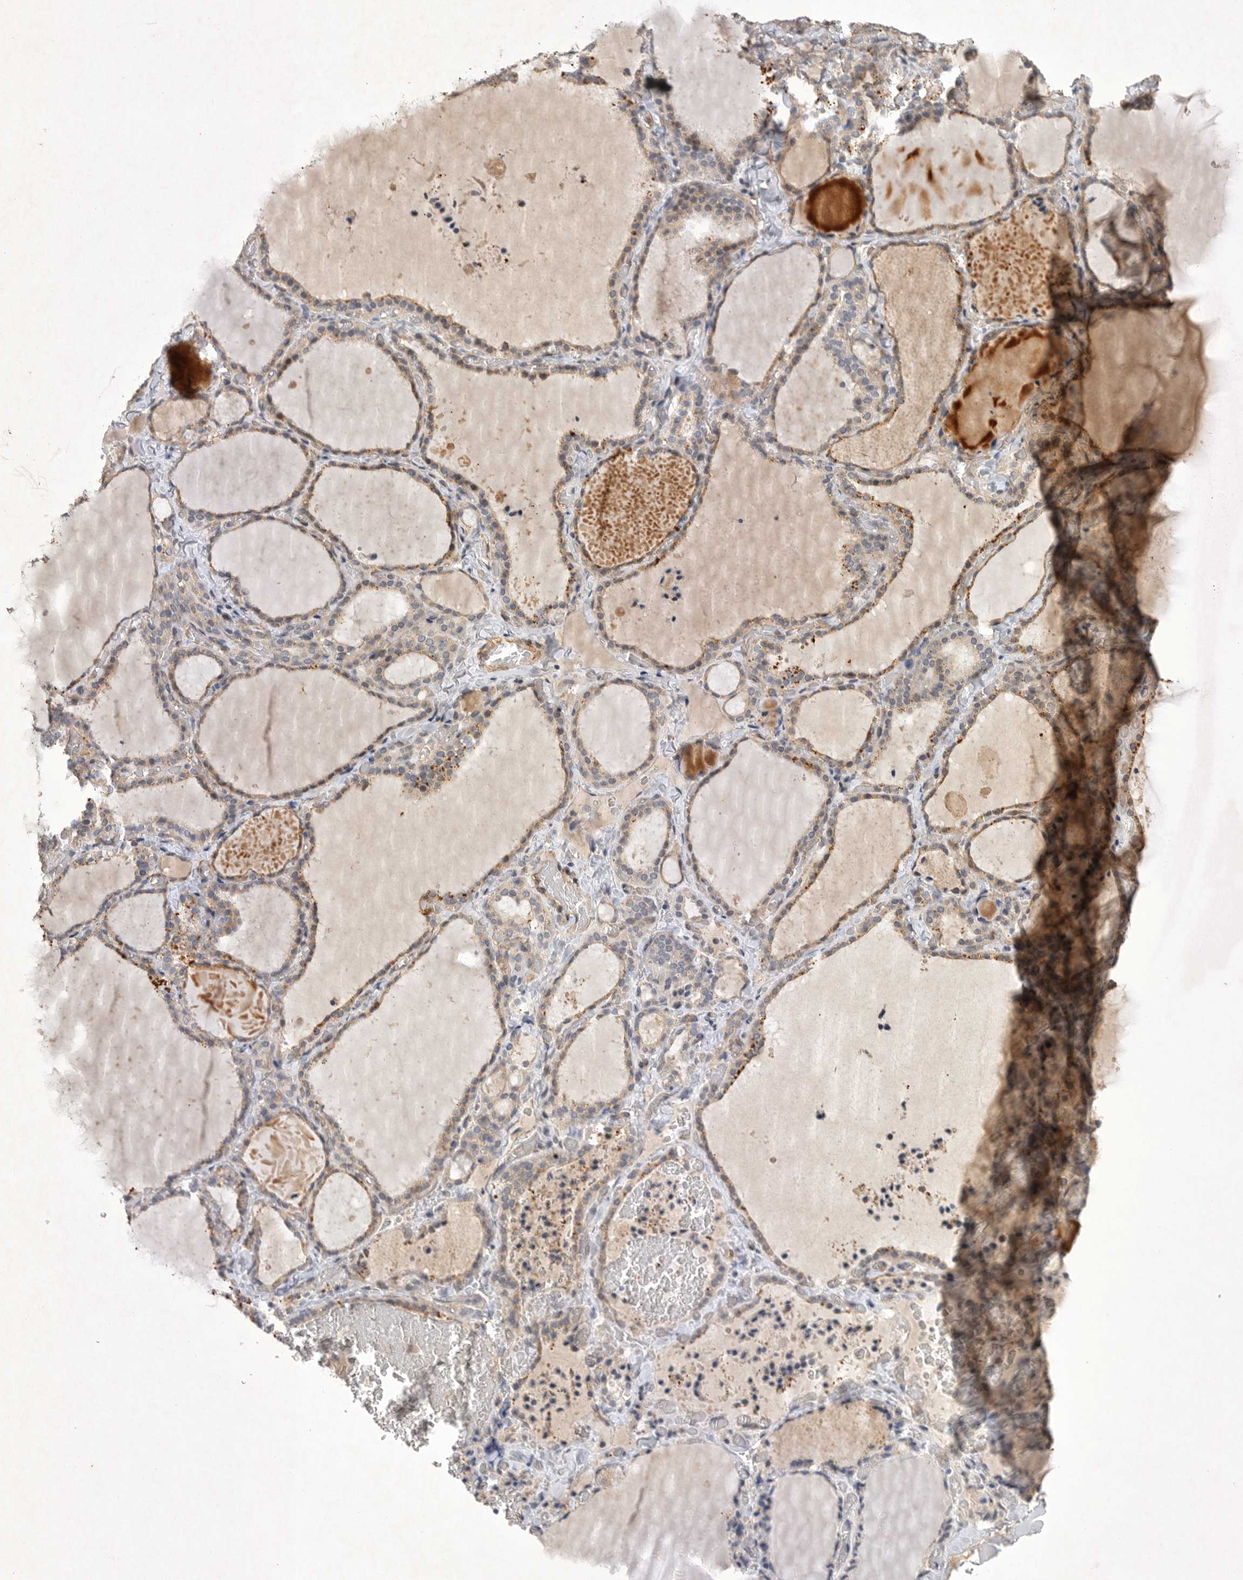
{"staining": {"intensity": "weak", "quantity": ">75%", "location": "cytoplasmic/membranous"}, "tissue": "thyroid gland", "cell_type": "Glandular cells", "image_type": "normal", "snomed": [{"axis": "morphology", "description": "Normal tissue, NOS"}, {"axis": "topography", "description": "Thyroid gland"}], "caption": "Thyroid gland stained with IHC reveals weak cytoplasmic/membranous positivity in approximately >75% of glandular cells.", "gene": "ANKFY1", "patient": {"sex": "female", "age": 22}}